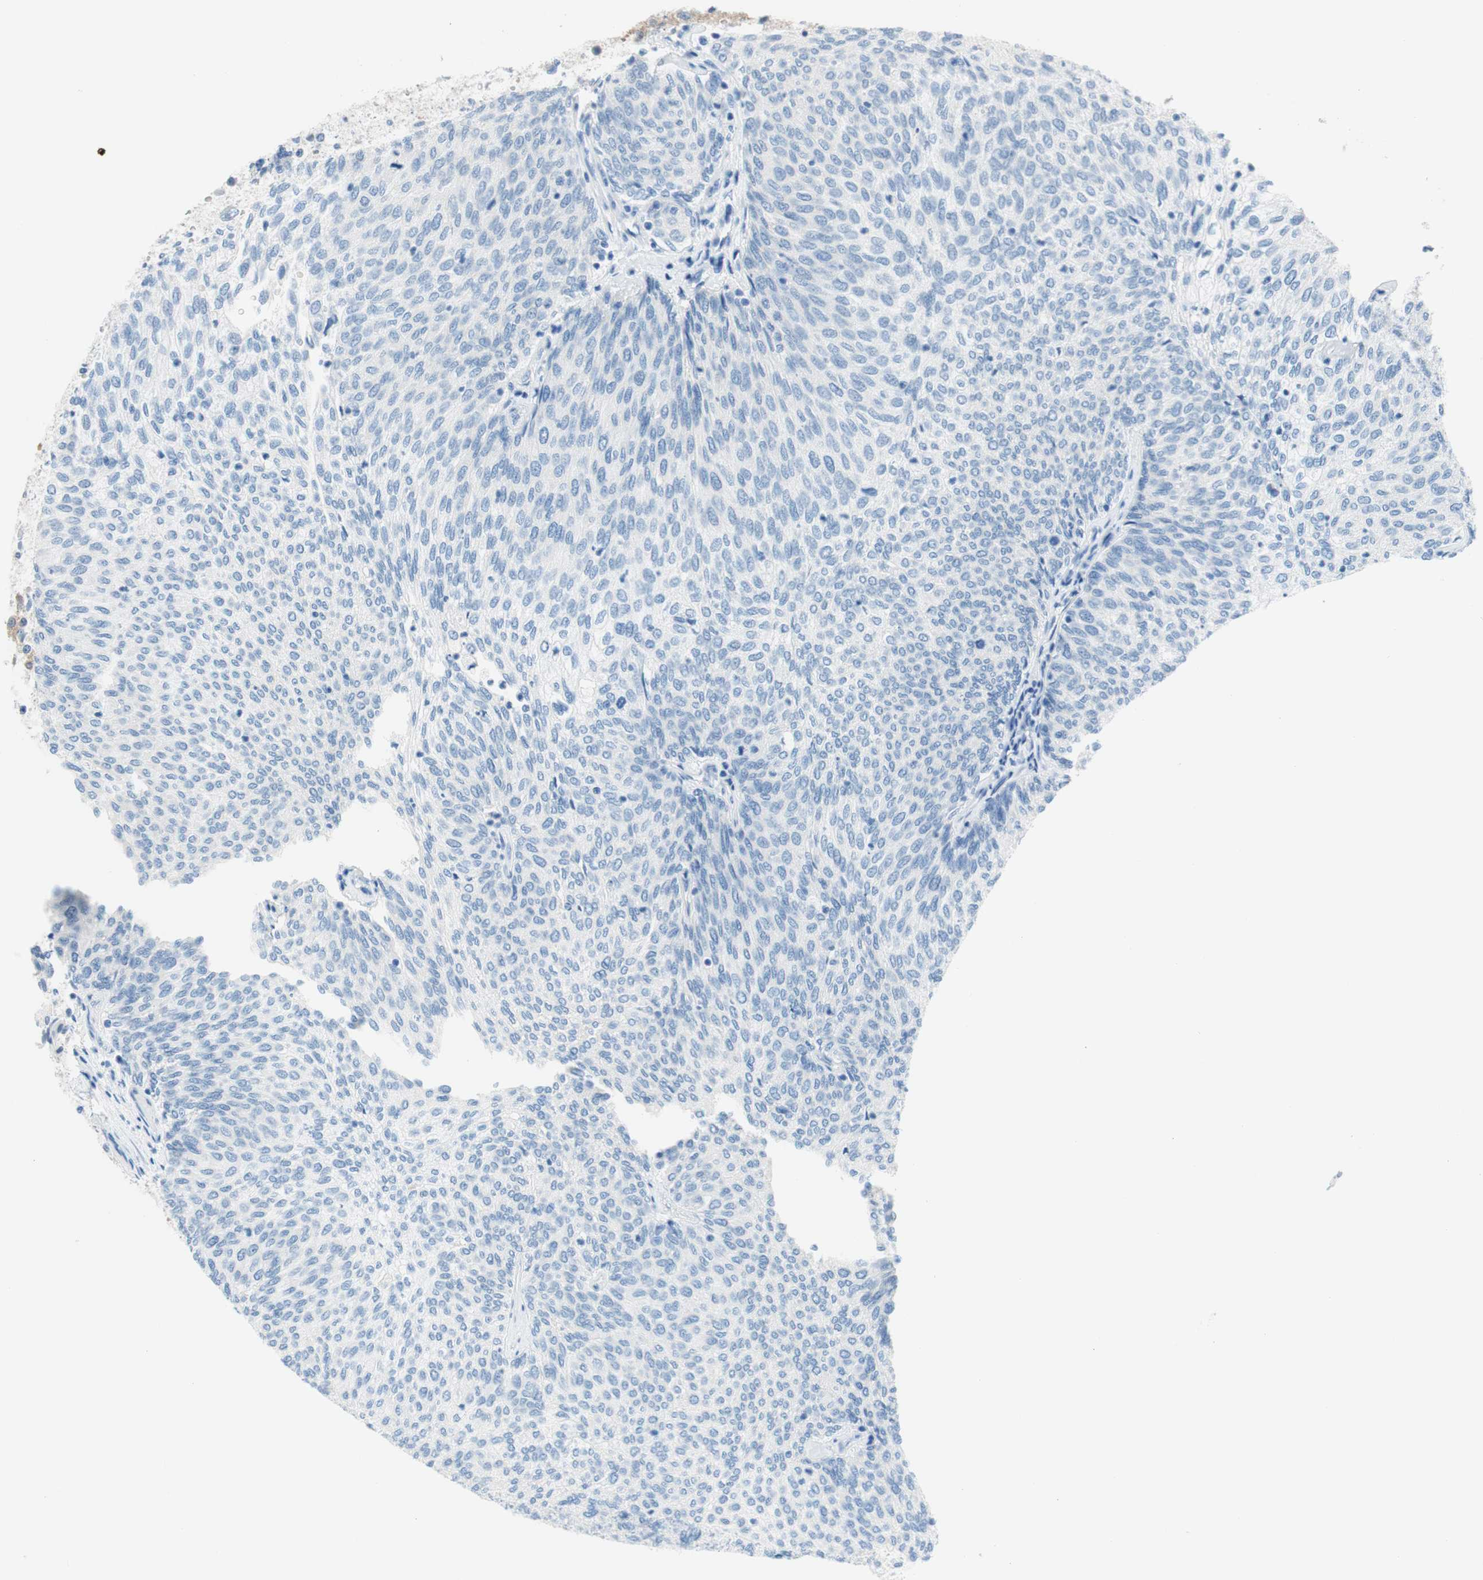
{"staining": {"intensity": "negative", "quantity": "none", "location": "none"}, "tissue": "urothelial cancer", "cell_type": "Tumor cells", "image_type": "cancer", "snomed": [{"axis": "morphology", "description": "Urothelial carcinoma, Low grade"}, {"axis": "topography", "description": "Urinary bladder"}], "caption": "IHC image of human urothelial cancer stained for a protein (brown), which demonstrates no expression in tumor cells.", "gene": "PASD1", "patient": {"sex": "female", "age": 79}}